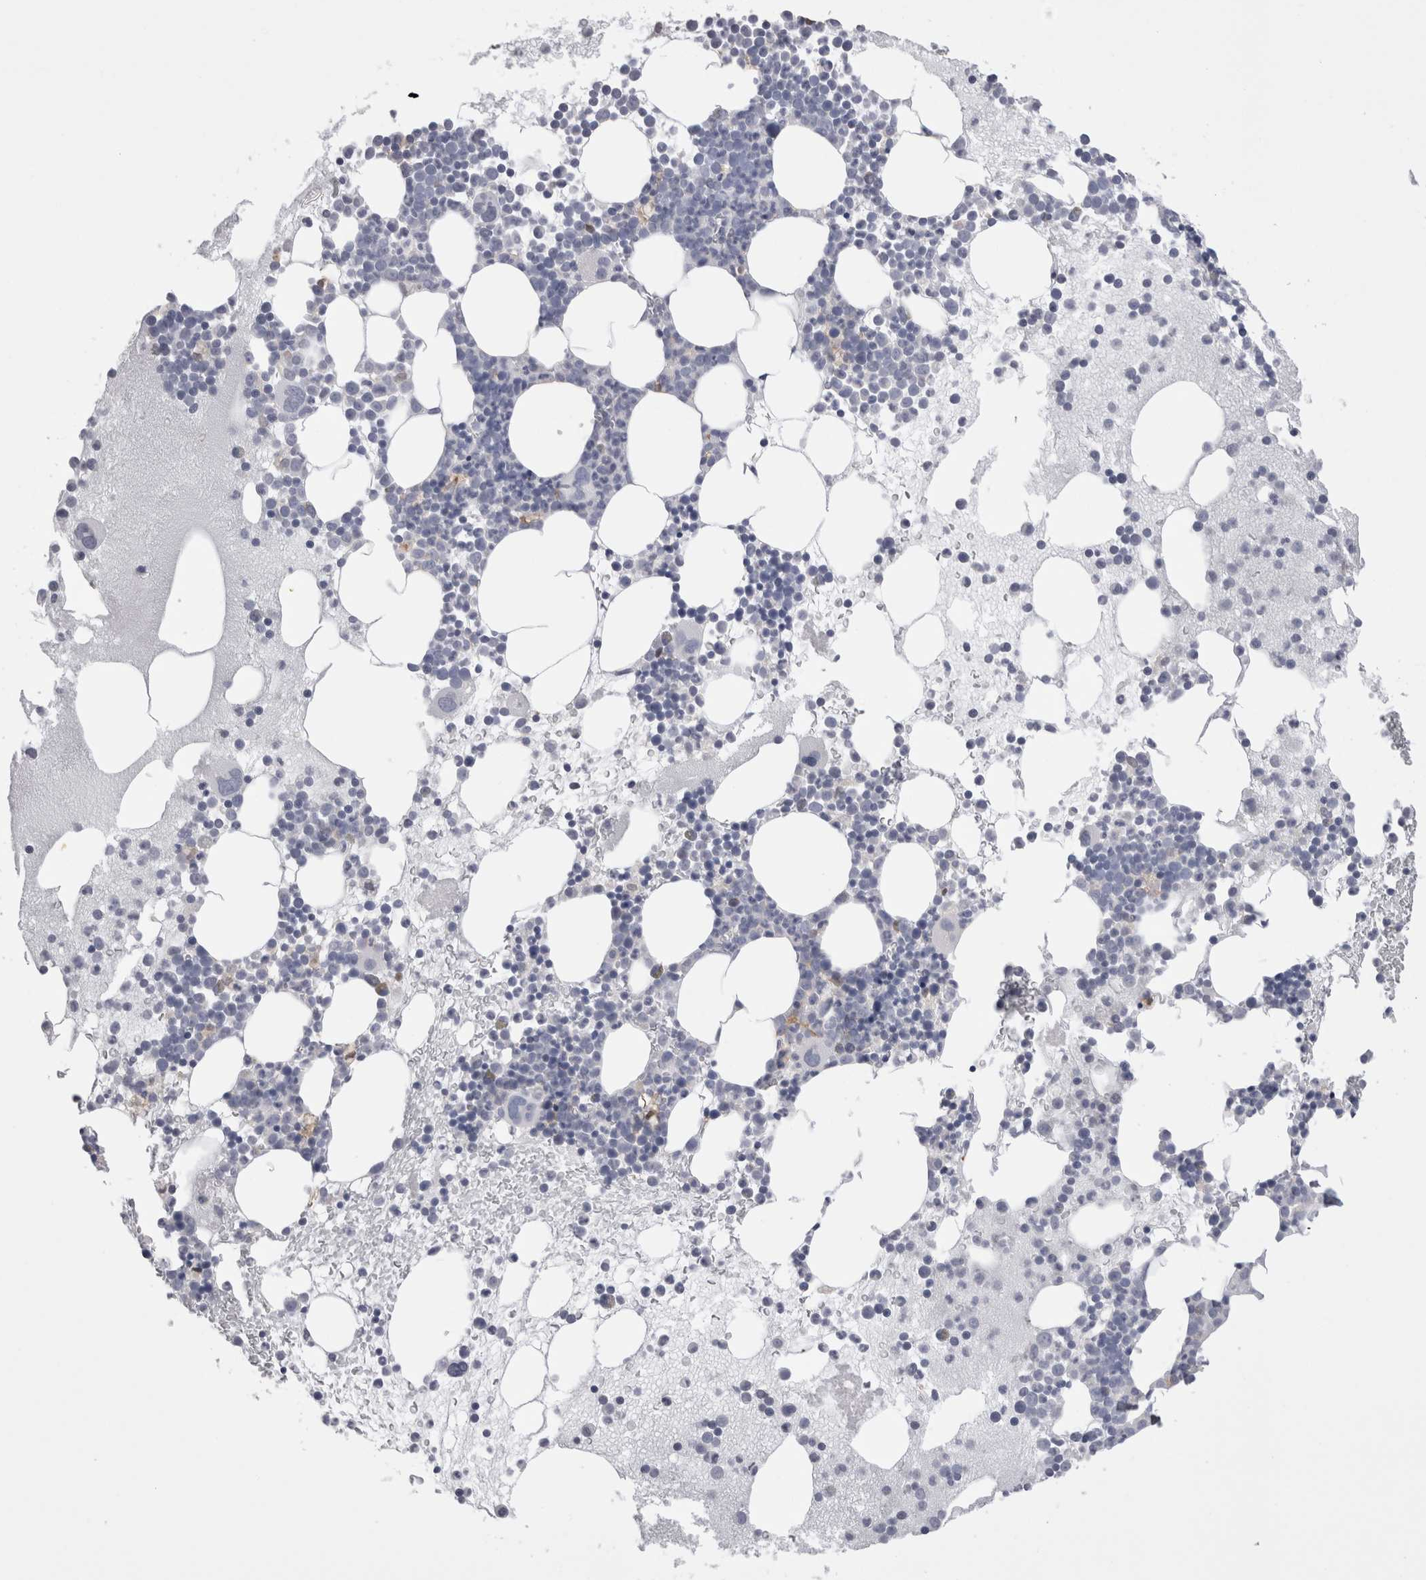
{"staining": {"intensity": "negative", "quantity": "none", "location": "none"}, "tissue": "bone marrow", "cell_type": "Hematopoietic cells", "image_type": "normal", "snomed": [{"axis": "morphology", "description": "Normal tissue, NOS"}, {"axis": "morphology", "description": "Inflammation, NOS"}, {"axis": "topography", "description": "Bone marrow"}], "caption": "This is an immunohistochemistry photomicrograph of benign bone marrow. There is no positivity in hematopoietic cells.", "gene": "SUCNR1", "patient": {"sex": "female", "age": 45}}